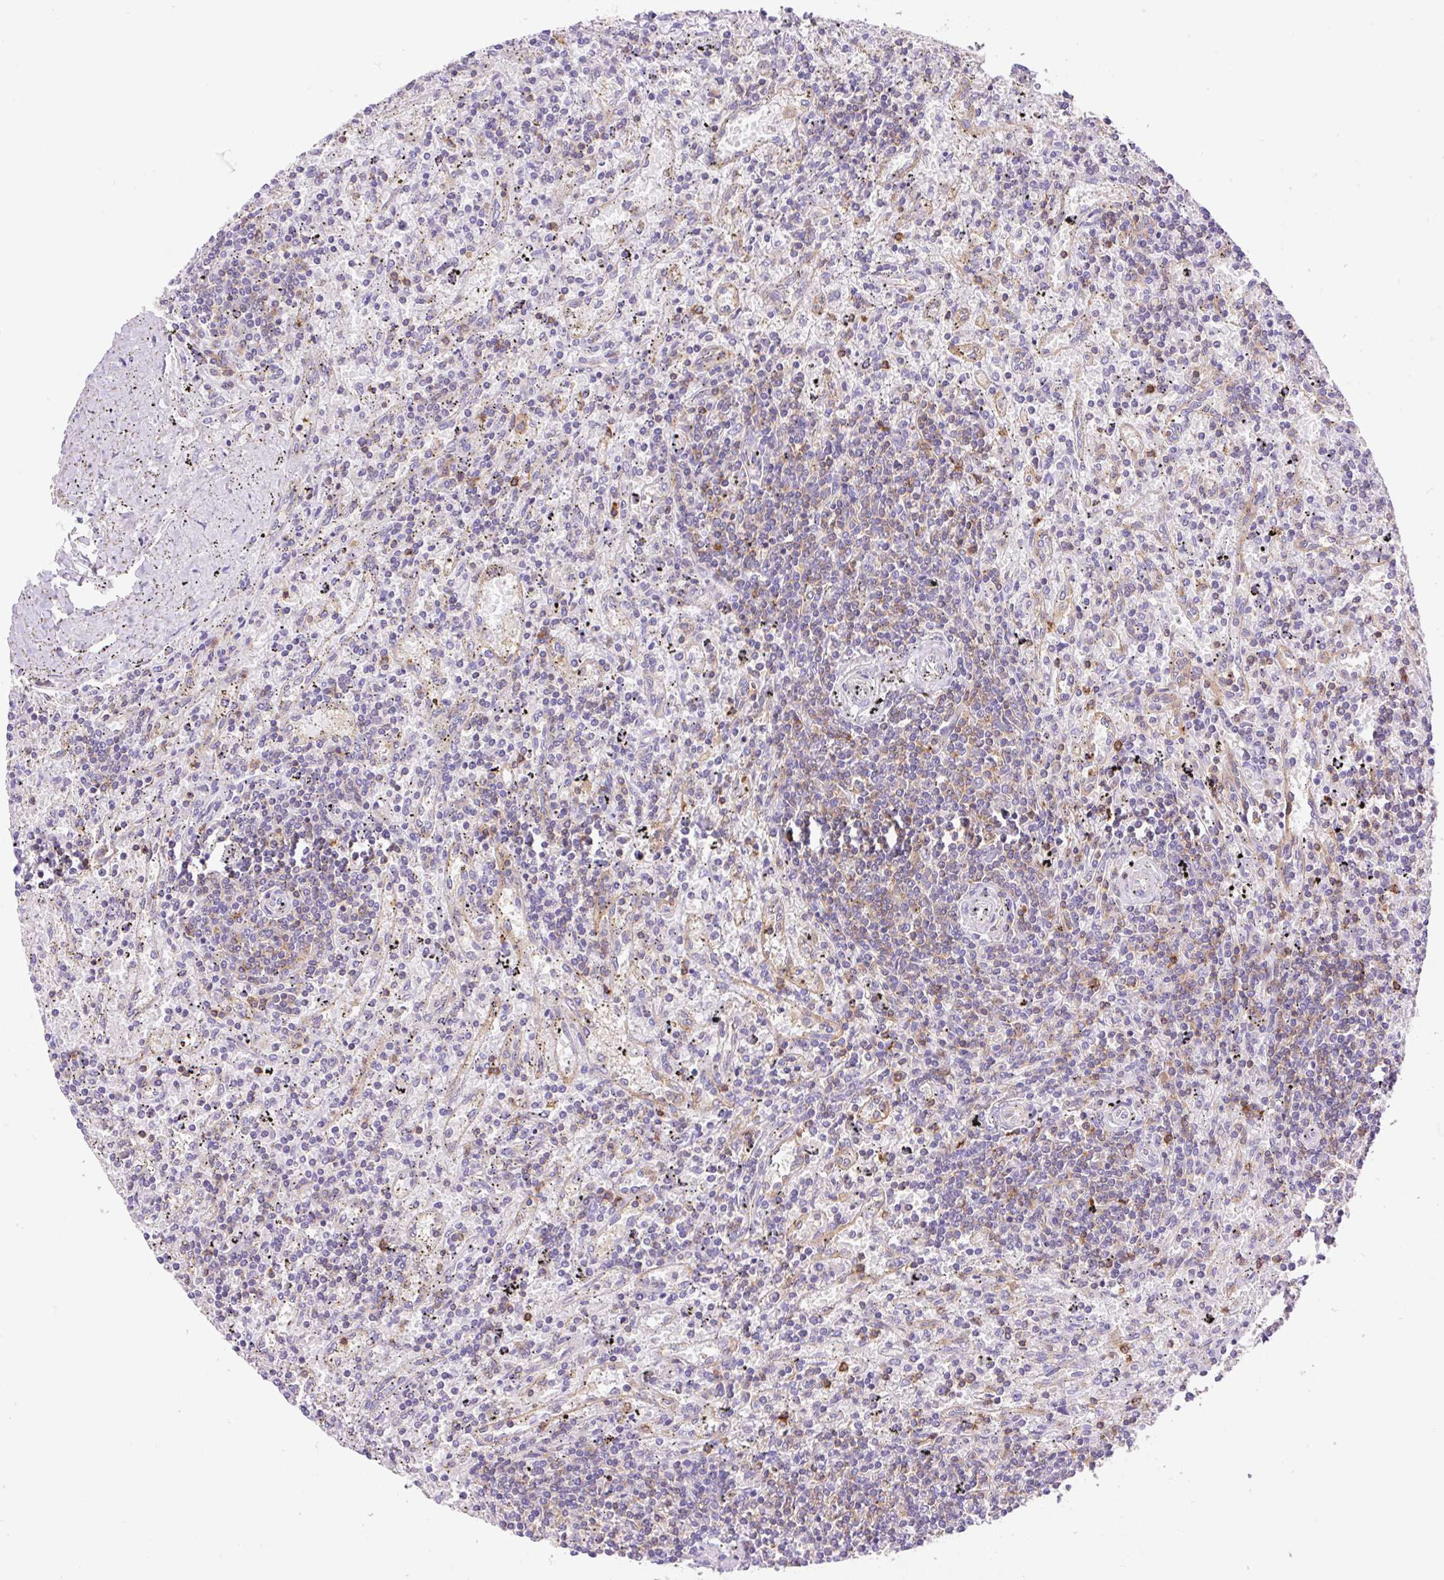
{"staining": {"intensity": "negative", "quantity": "none", "location": "none"}, "tissue": "lymphoma", "cell_type": "Tumor cells", "image_type": "cancer", "snomed": [{"axis": "morphology", "description": "Malignant lymphoma, non-Hodgkin's type, Low grade"}, {"axis": "topography", "description": "Spleen"}], "caption": "Immunohistochemistry histopathology image of lymphoma stained for a protein (brown), which reveals no expression in tumor cells.", "gene": "DNM2", "patient": {"sex": "male", "age": 76}}